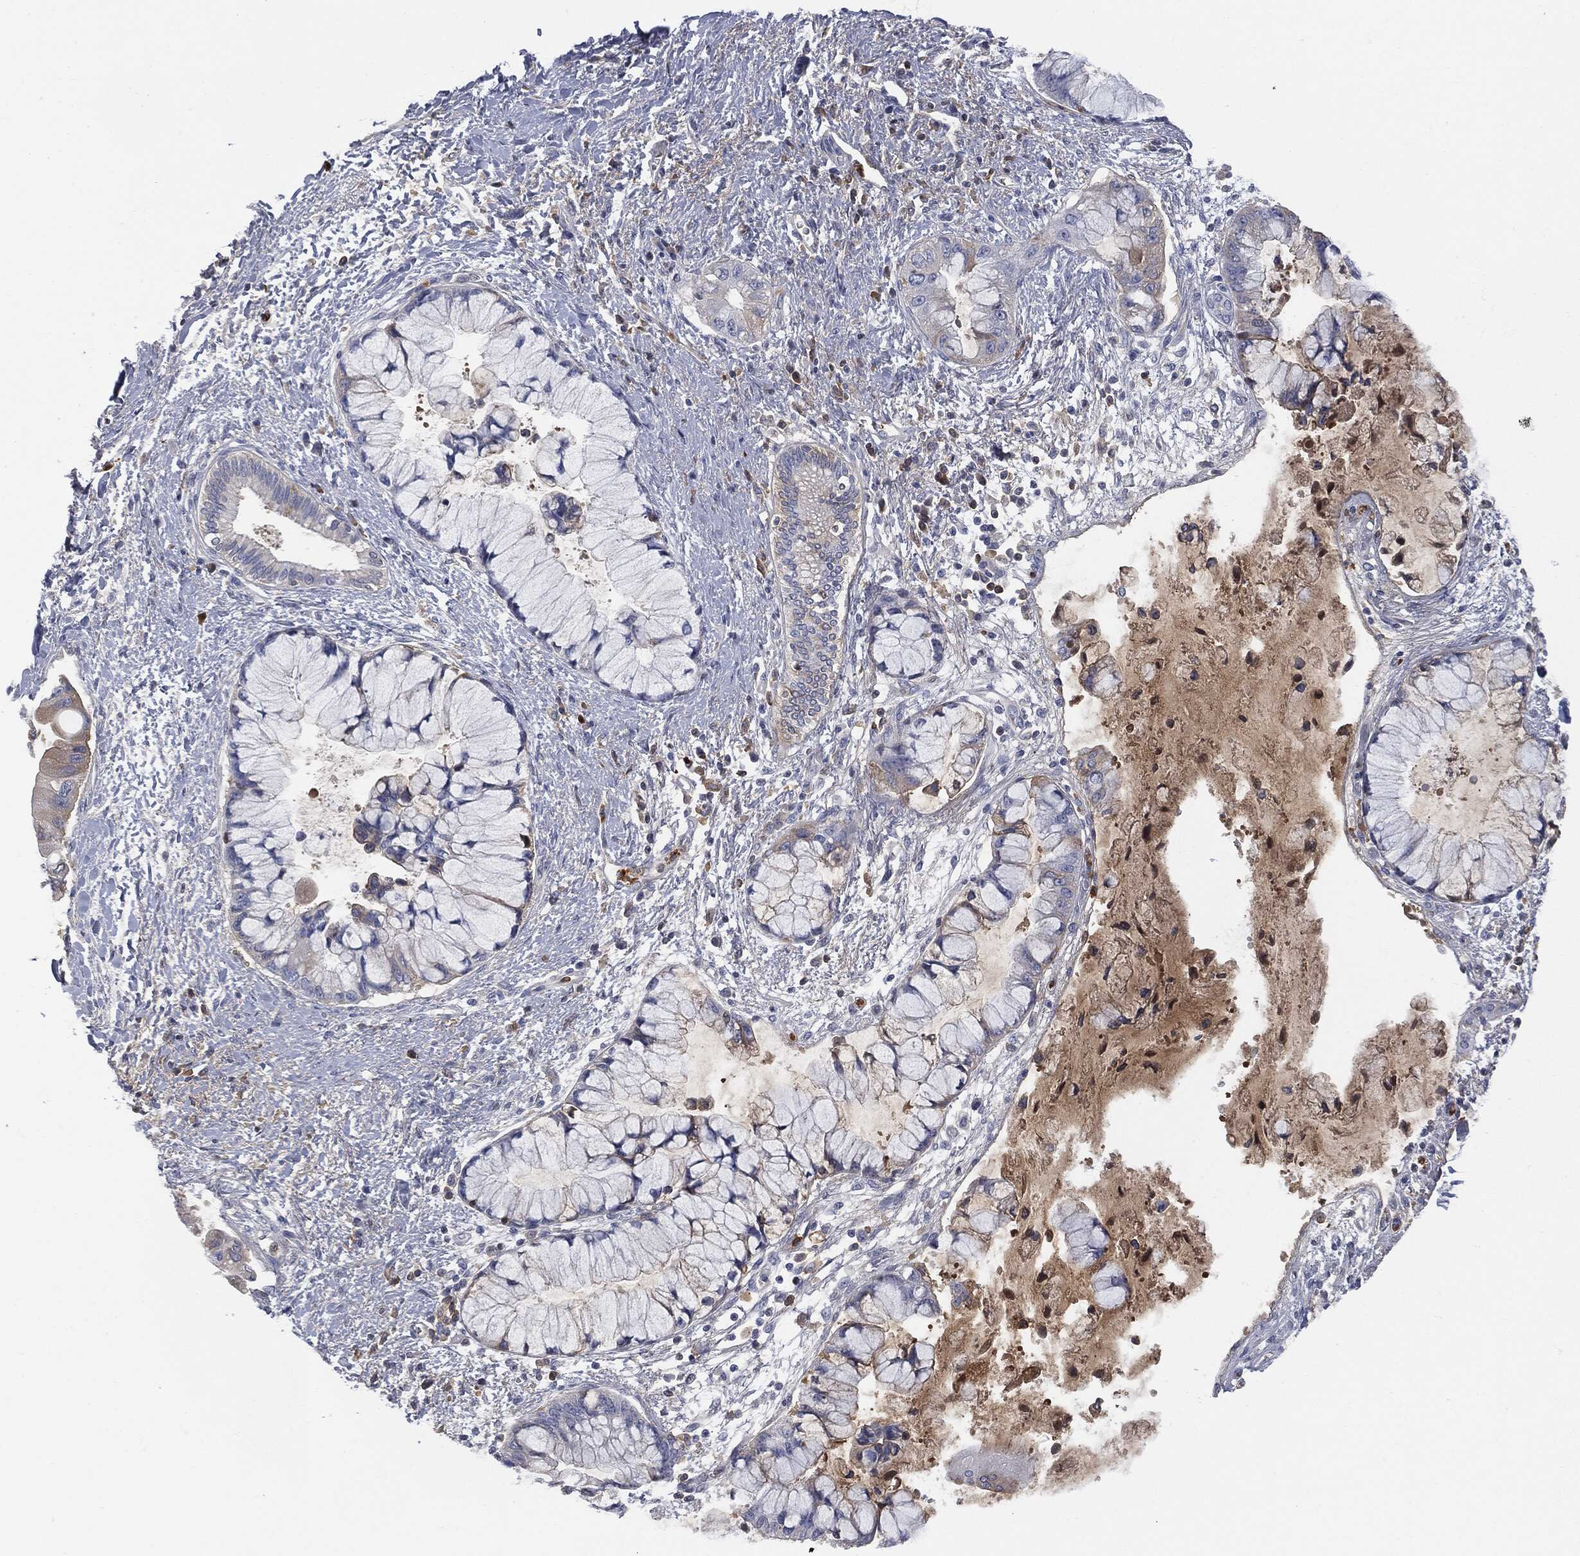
{"staining": {"intensity": "weak", "quantity": "<25%", "location": "cytoplasmic/membranous"}, "tissue": "liver cancer", "cell_type": "Tumor cells", "image_type": "cancer", "snomed": [{"axis": "morphology", "description": "Cholangiocarcinoma"}, {"axis": "topography", "description": "Liver"}], "caption": "IHC histopathology image of neoplastic tissue: cholangiocarcinoma (liver) stained with DAB (3,3'-diaminobenzidine) shows no significant protein staining in tumor cells. (DAB IHC, high magnification).", "gene": "BTK", "patient": {"sex": "male", "age": 50}}